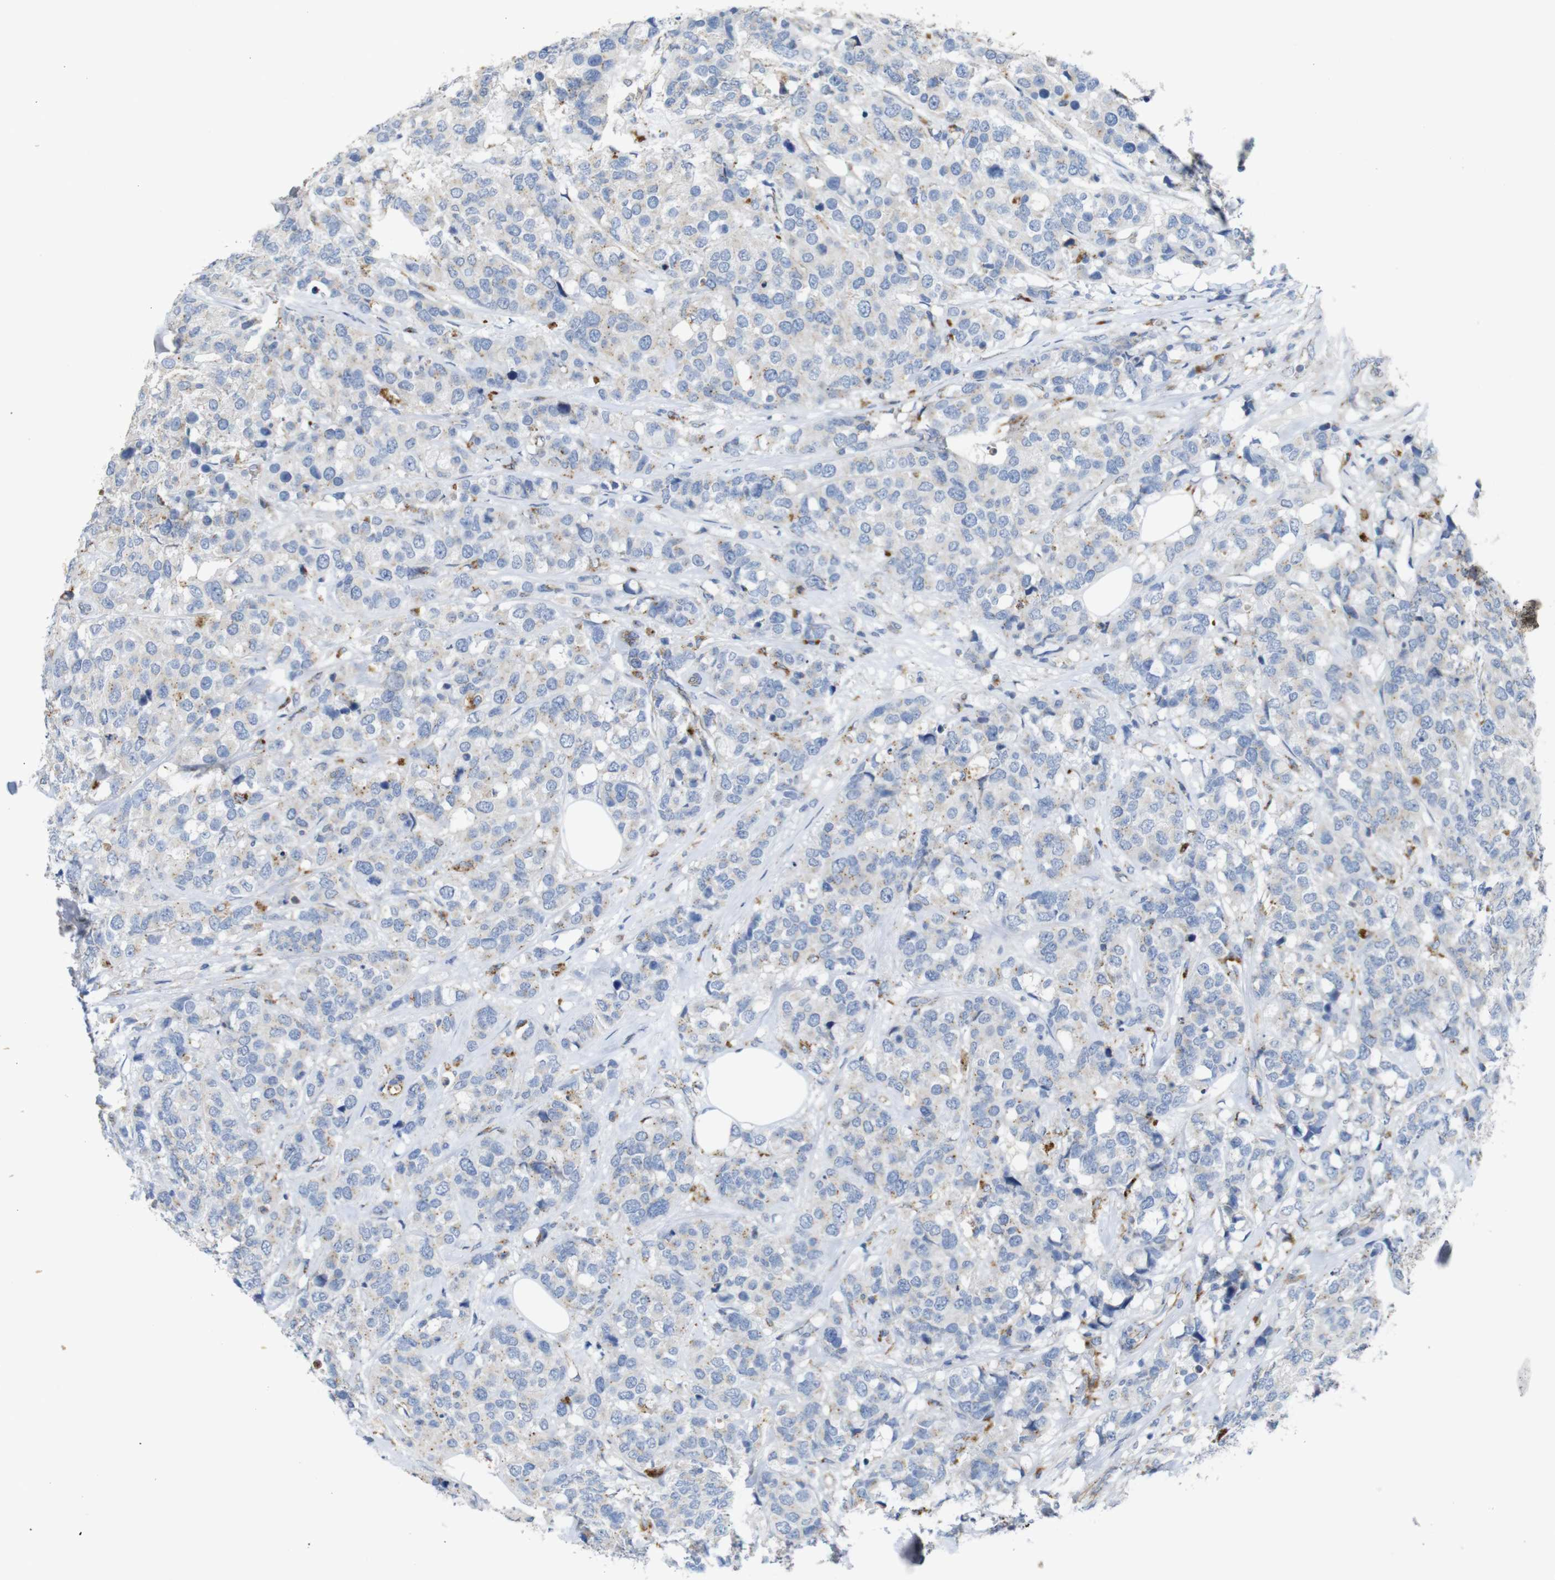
{"staining": {"intensity": "weak", "quantity": "<25%", "location": "cytoplasmic/membranous"}, "tissue": "breast cancer", "cell_type": "Tumor cells", "image_type": "cancer", "snomed": [{"axis": "morphology", "description": "Lobular carcinoma"}, {"axis": "topography", "description": "Breast"}], "caption": "Tumor cells show no significant protein positivity in lobular carcinoma (breast). The staining was performed using DAB (3,3'-diaminobenzidine) to visualize the protein expression in brown, while the nuclei were stained in blue with hematoxylin (Magnification: 20x).", "gene": "NHLRC3", "patient": {"sex": "female", "age": 59}}